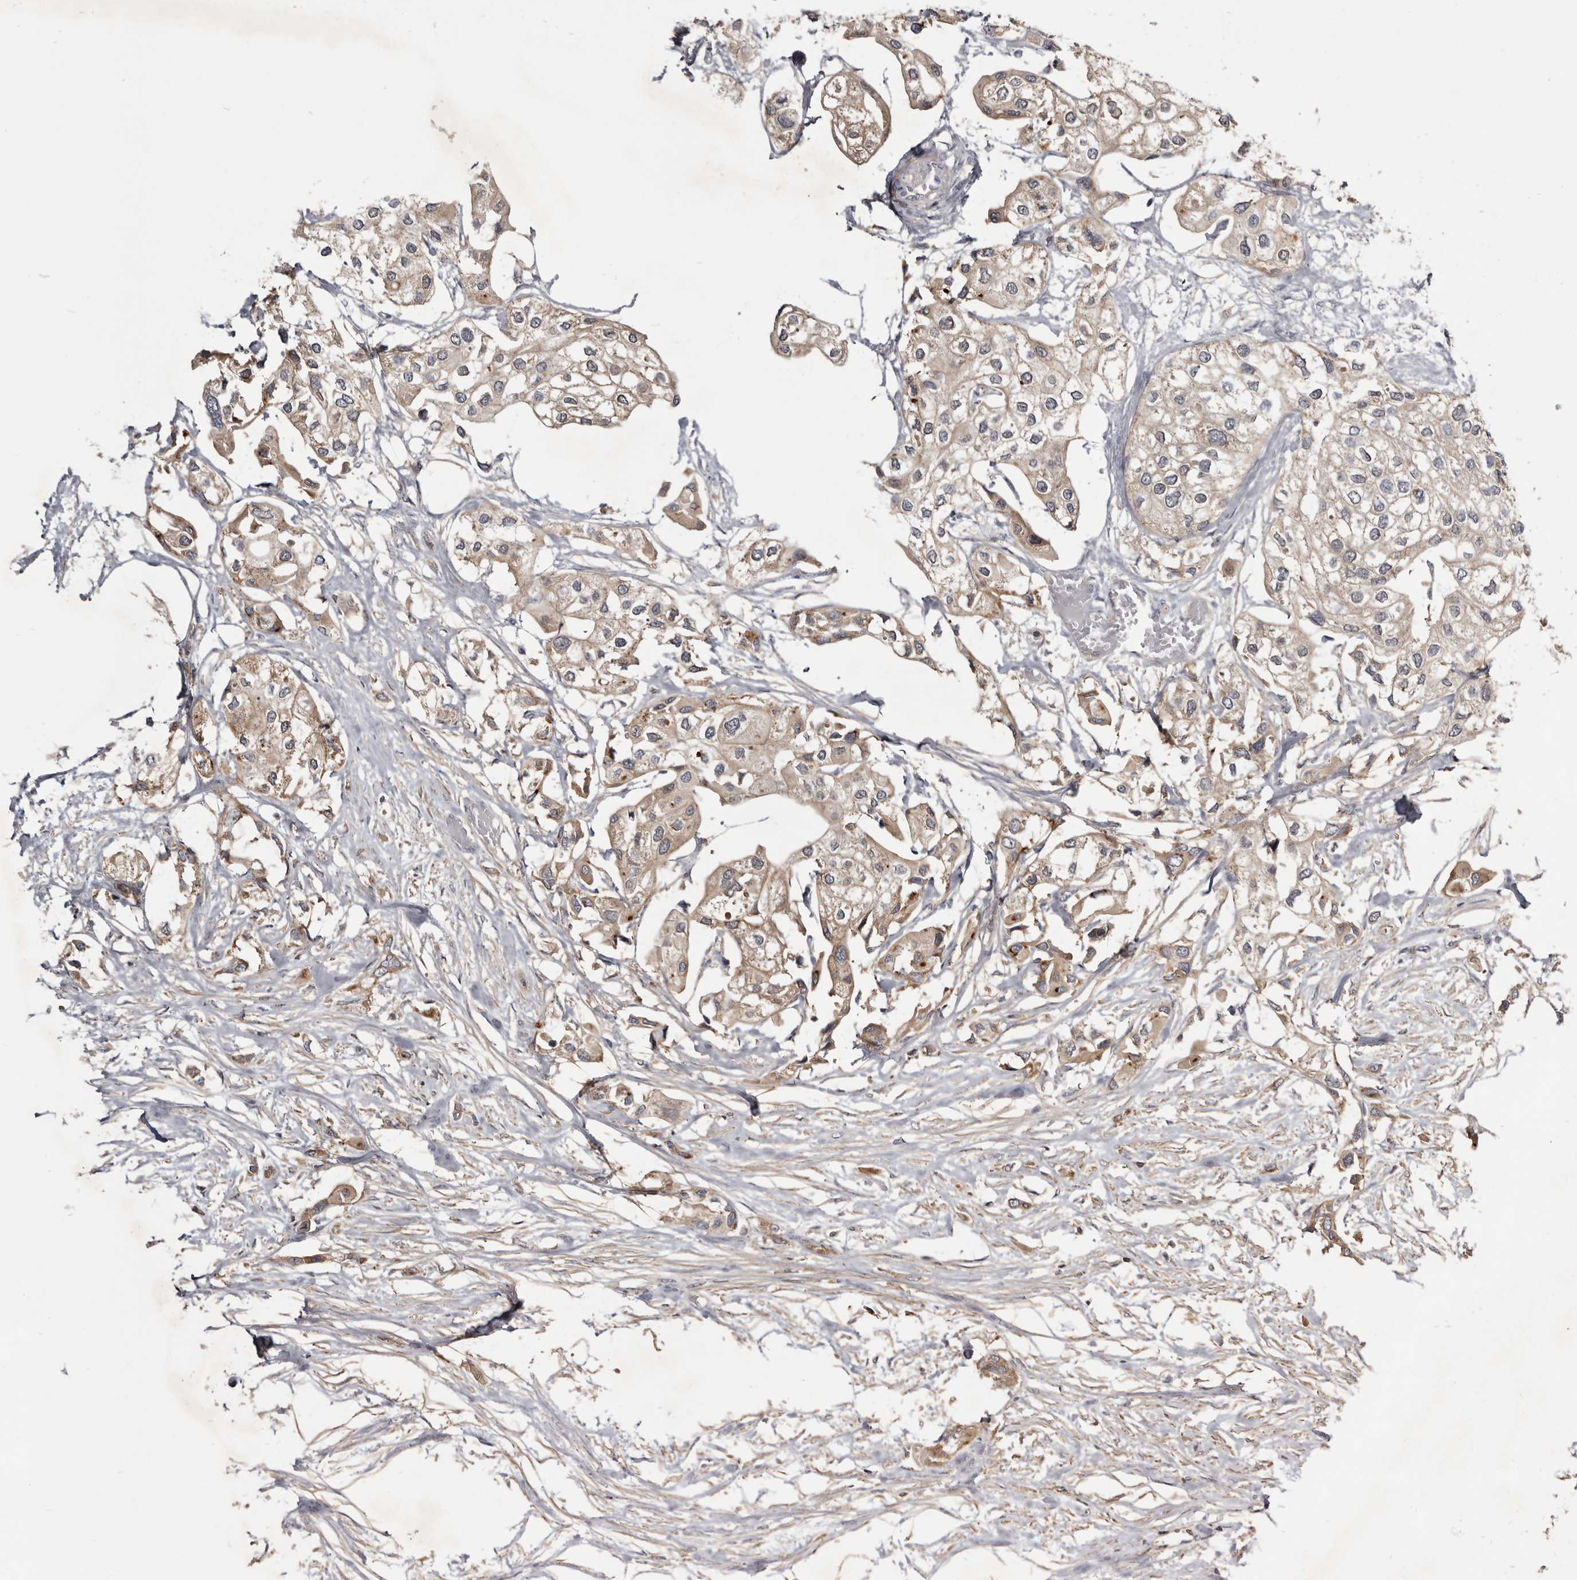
{"staining": {"intensity": "weak", "quantity": ">75%", "location": "cytoplasmic/membranous"}, "tissue": "urothelial cancer", "cell_type": "Tumor cells", "image_type": "cancer", "snomed": [{"axis": "morphology", "description": "Urothelial carcinoma, High grade"}, {"axis": "topography", "description": "Urinary bladder"}], "caption": "IHC of human urothelial carcinoma (high-grade) demonstrates low levels of weak cytoplasmic/membranous staining in approximately >75% of tumor cells. (DAB IHC with brightfield microscopy, high magnification).", "gene": "TTC39A", "patient": {"sex": "male", "age": 64}}